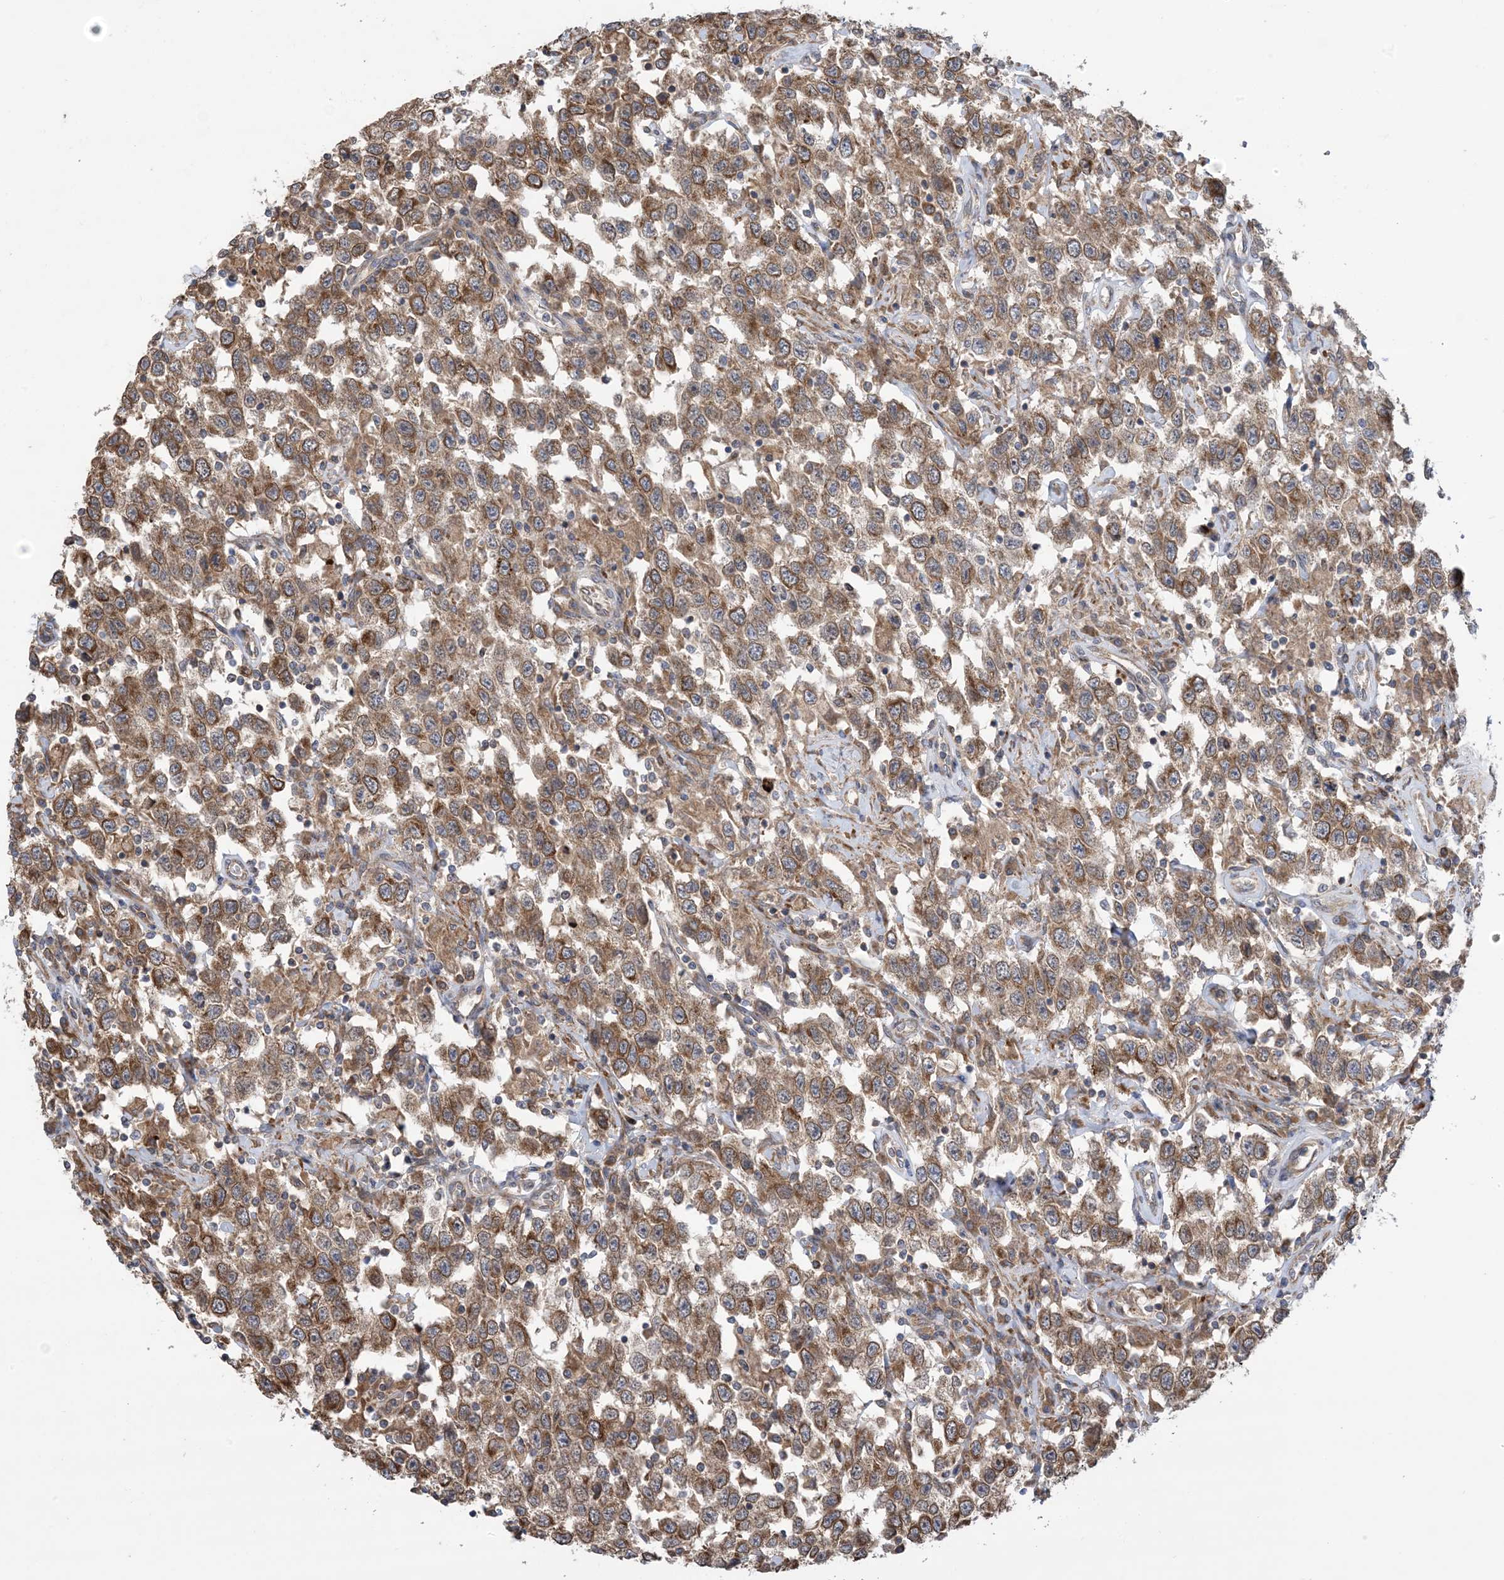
{"staining": {"intensity": "moderate", "quantity": ">75%", "location": "cytoplasmic/membranous"}, "tissue": "testis cancer", "cell_type": "Tumor cells", "image_type": "cancer", "snomed": [{"axis": "morphology", "description": "Seminoma, NOS"}, {"axis": "topography", "description": "Testis"}], "caption": "Tumor cells demonstrate medium levels of moderate cytoplasmic/membranous expression in about >75% of cells in human seminoma (testis).", "gene": "CLEC16A", "patient": {"sex": "male", "age": 41}}